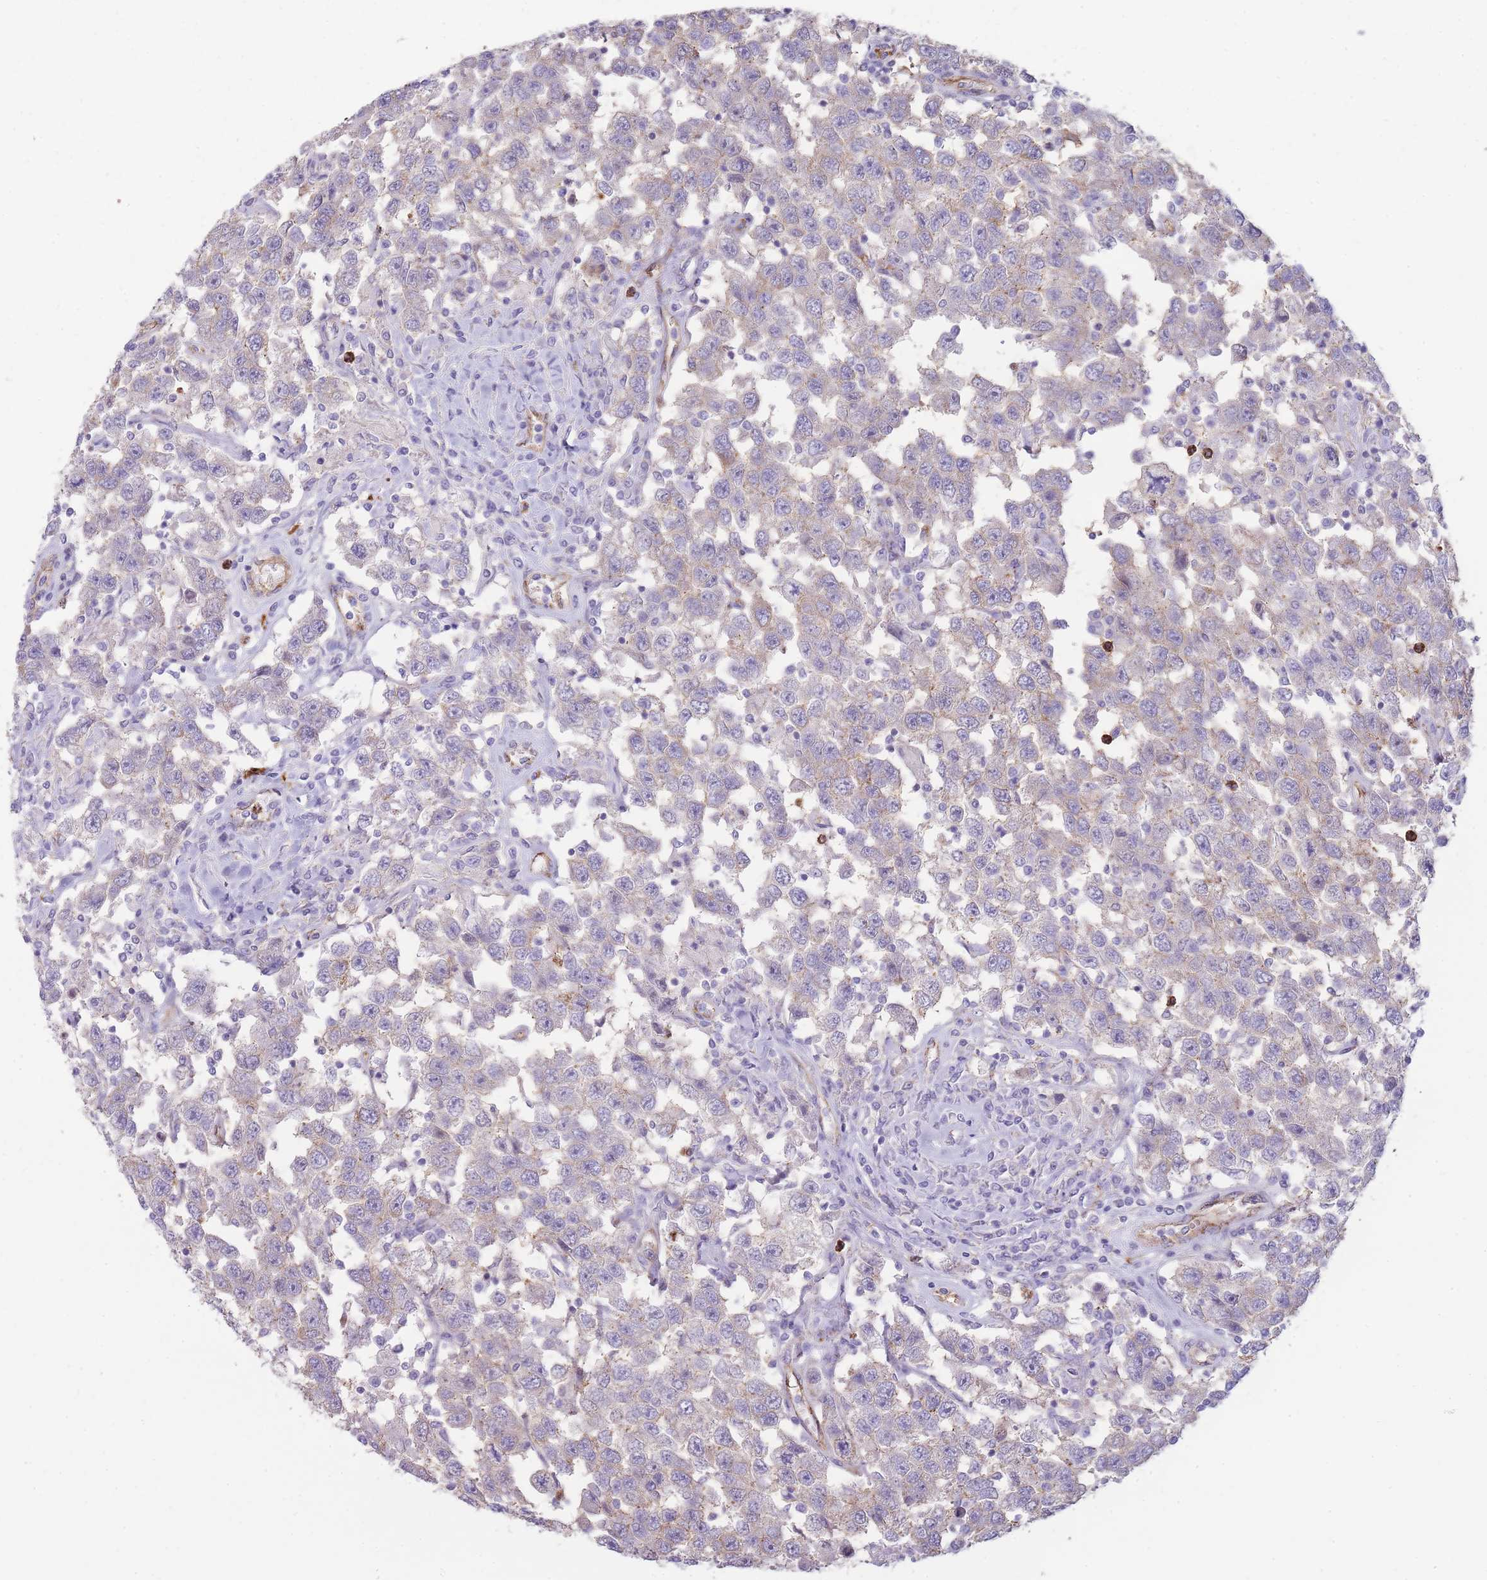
{"staining": {"intensity": "weak", "quantity": "<25%", "location": "cytoplasmic/membranous"}, "tissue": "testis cancer", "cell_type": "Tumor cells", "image_type": "cancer", "snomed": [{"axis": "morphology", "description": "Seminoma, NOS"}, {"axis": "topography", "description": "Testis"}], "caption": "Immunohistochemical staining of testis cancer (seminoma) shows no significant staining in tumor cells.", "gene": "UTP14A", "patient": {"sex": "male", "age": 41}}